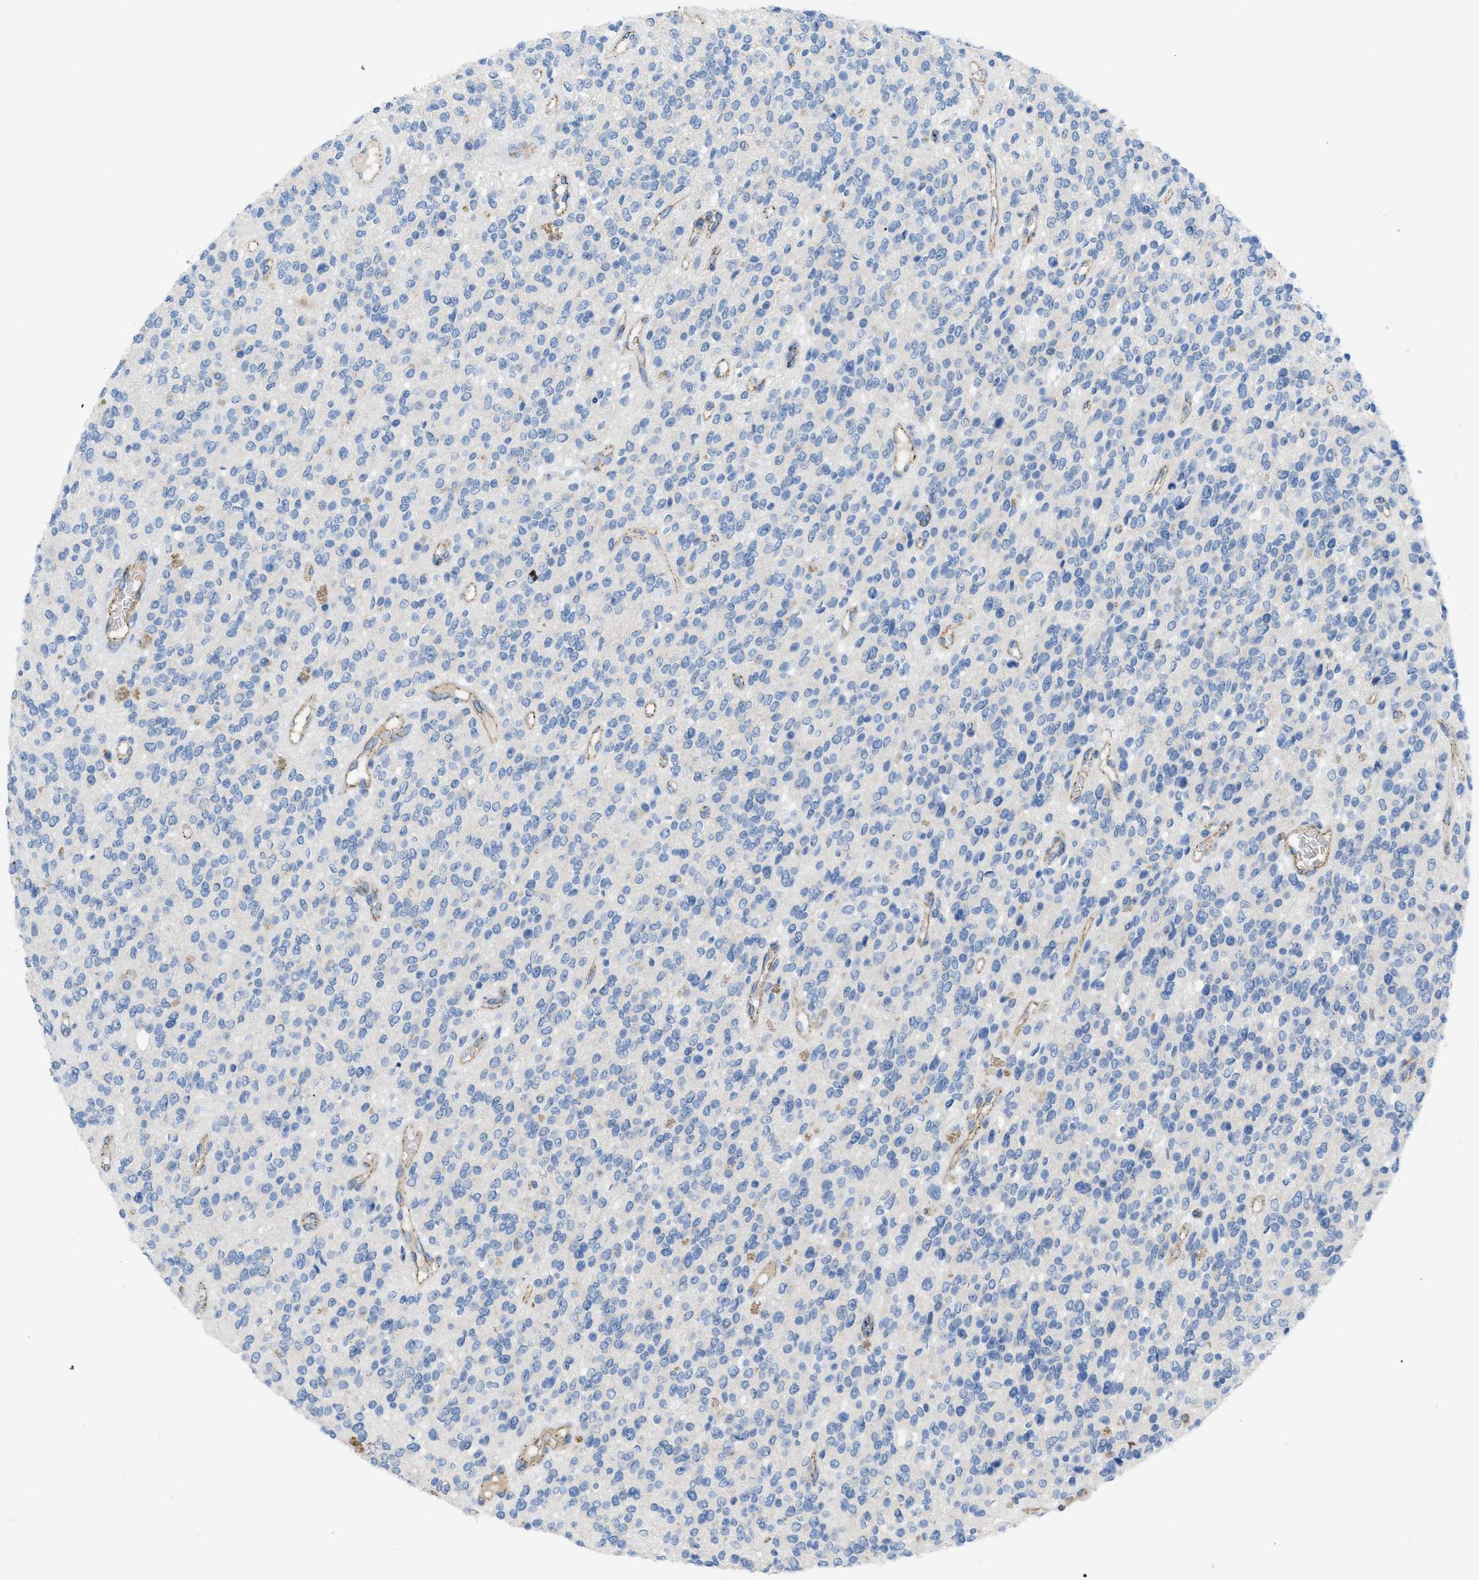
{"staining": {"intensity": "negative", "quantity": "none", "location": "none"}, "tissue": "glioma", "cell_type": "Tumor cells", "image_type": "cancer", "snomed": [{"axis": "morphology", "description": "Glioma, malignant, High grade"}, {"axis": "topography", "description": "Brain"}], "caption": "The micrograph demonstrates no significant expression in tumor cells of glioma. (DAB IHC with hematoxylin counter stain).", "gene": "CRB3", "patient": {"sex": "male", "age": 34}}